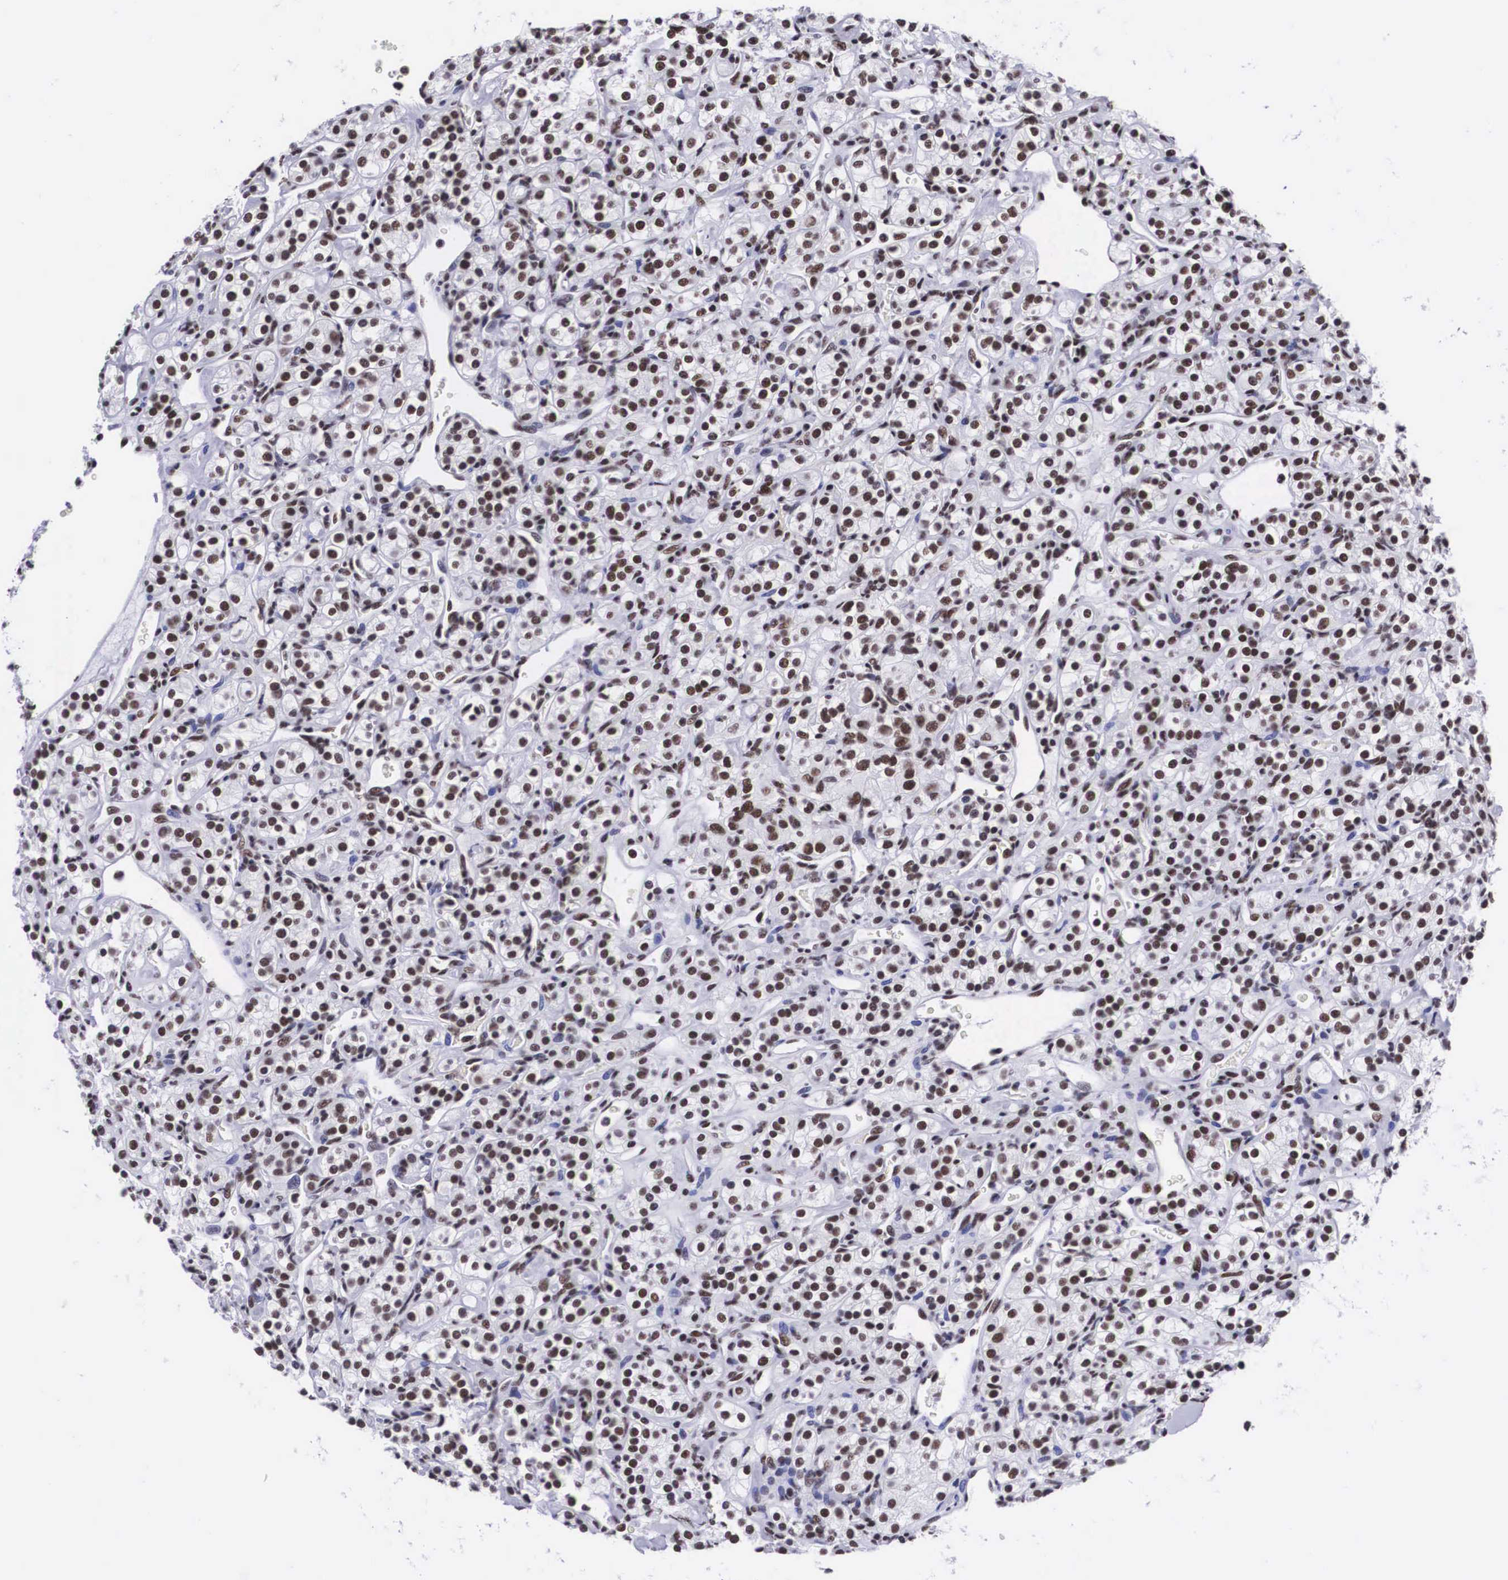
{"staining": {"intensity": "moderate", "quantity": ">75%", "location": "nuclear"}, "tissue": "renal cancer", "cell_type": "Tumor cells", "image_type": "cancer", "snomed": [{"axis": "morphology", "description": "Adenocarcinoma, NOS"}, {"axis": "topography", "description": "Kidney"}], "caption": "DAB immunohistochemical staining of renal cancer (adenocarcinoma) demonstrates moderate nuclear protein expression in approximately >75% of tumor cells.", "gene": "SF3A1", "patient": {"sex": "male", "age": 77}}